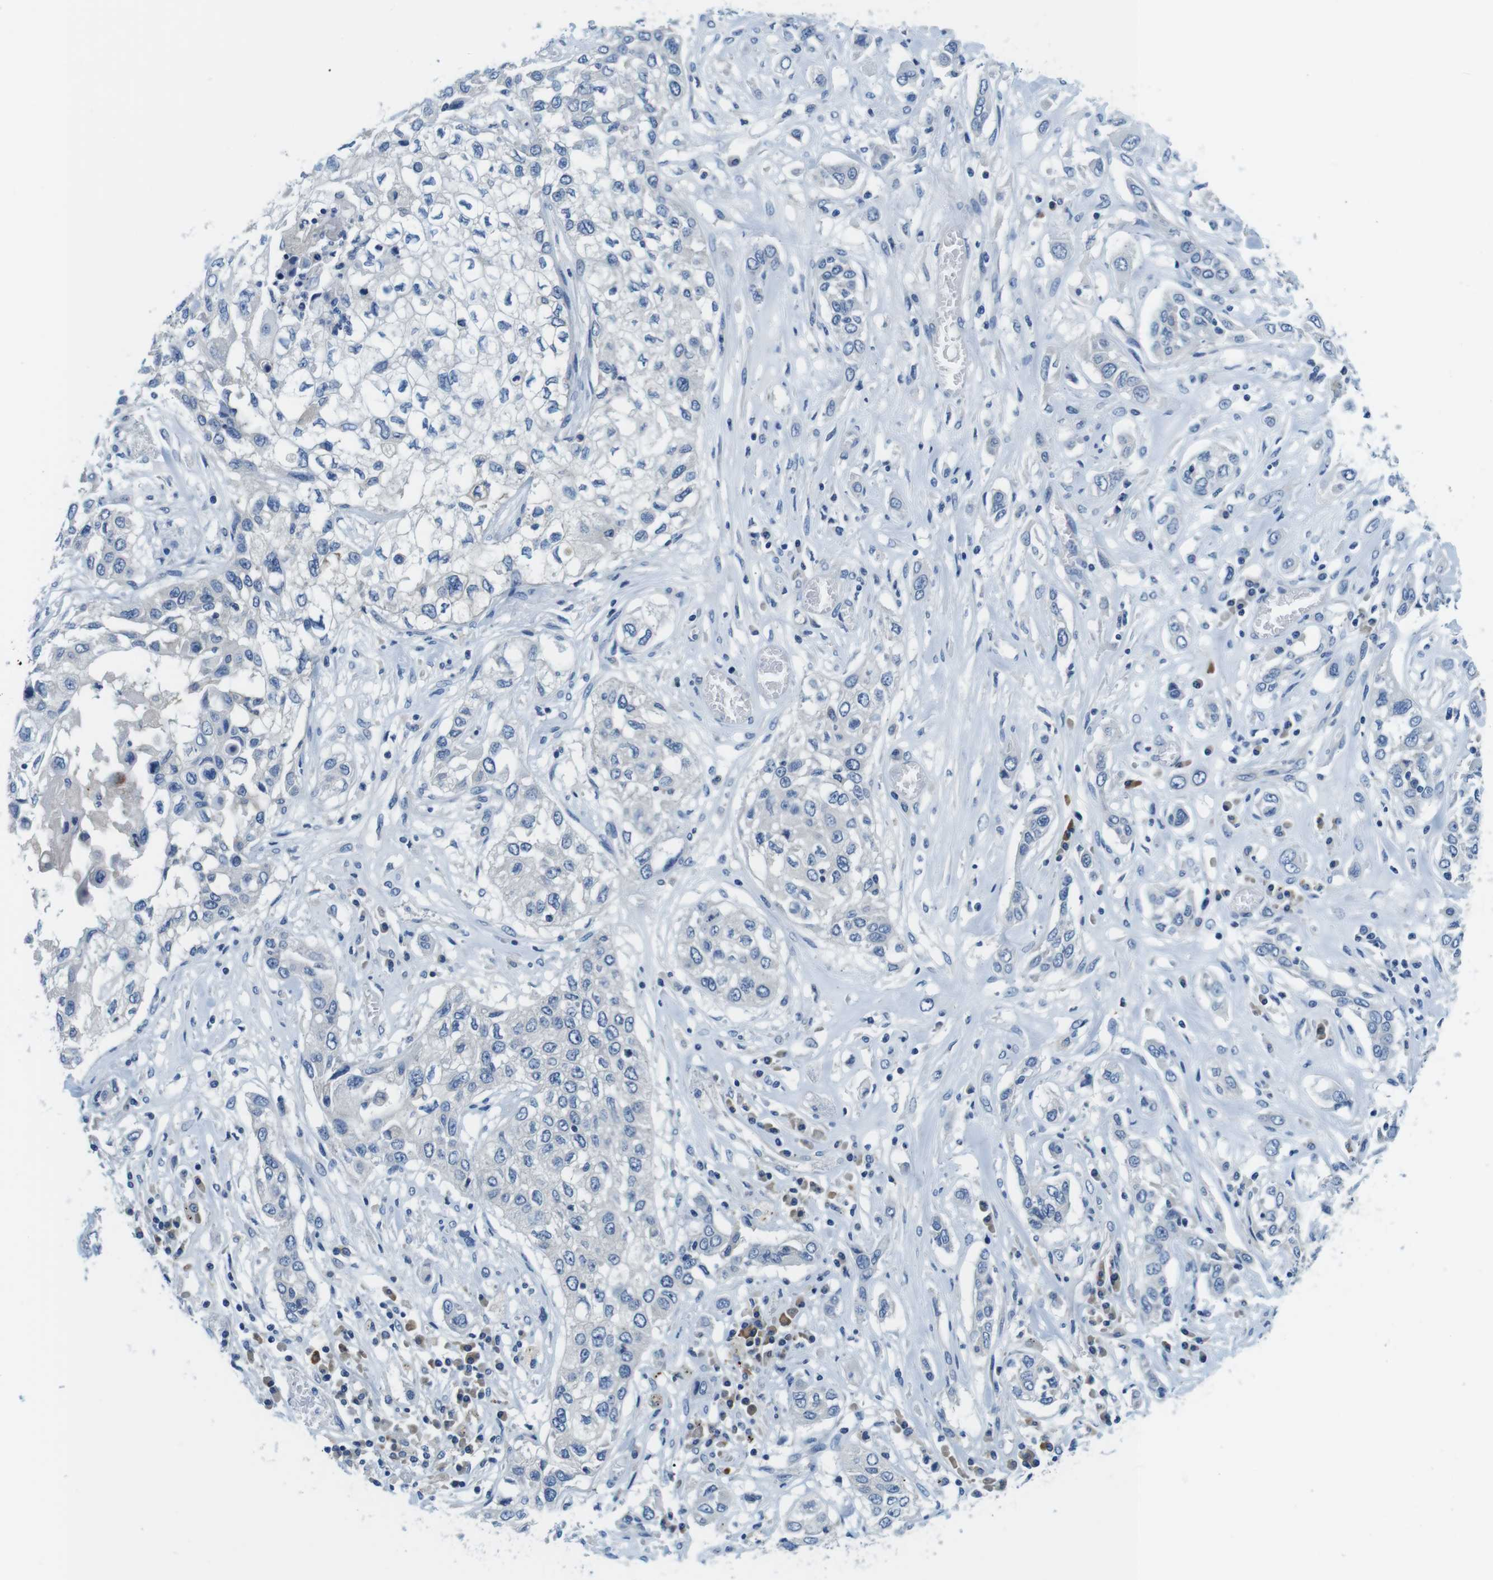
{"staining": {"intensity": "negative", "quantity": "none", "location": "none"}, "tissue": "lung cancer", "cell_type": "Tumor cells", "image_type": "cancer", "snomed": [{"axis": "morphology", "description": "Squamous cell carcinoma, NOS"}, {"axis": "topography", "description": "Lung"}], "caption": "Tumor cells are negative for protein expression in human lung squamous cell carcinoma.", "gene": "DENND4C", "patient": {"sex": "male", "age": 71}}